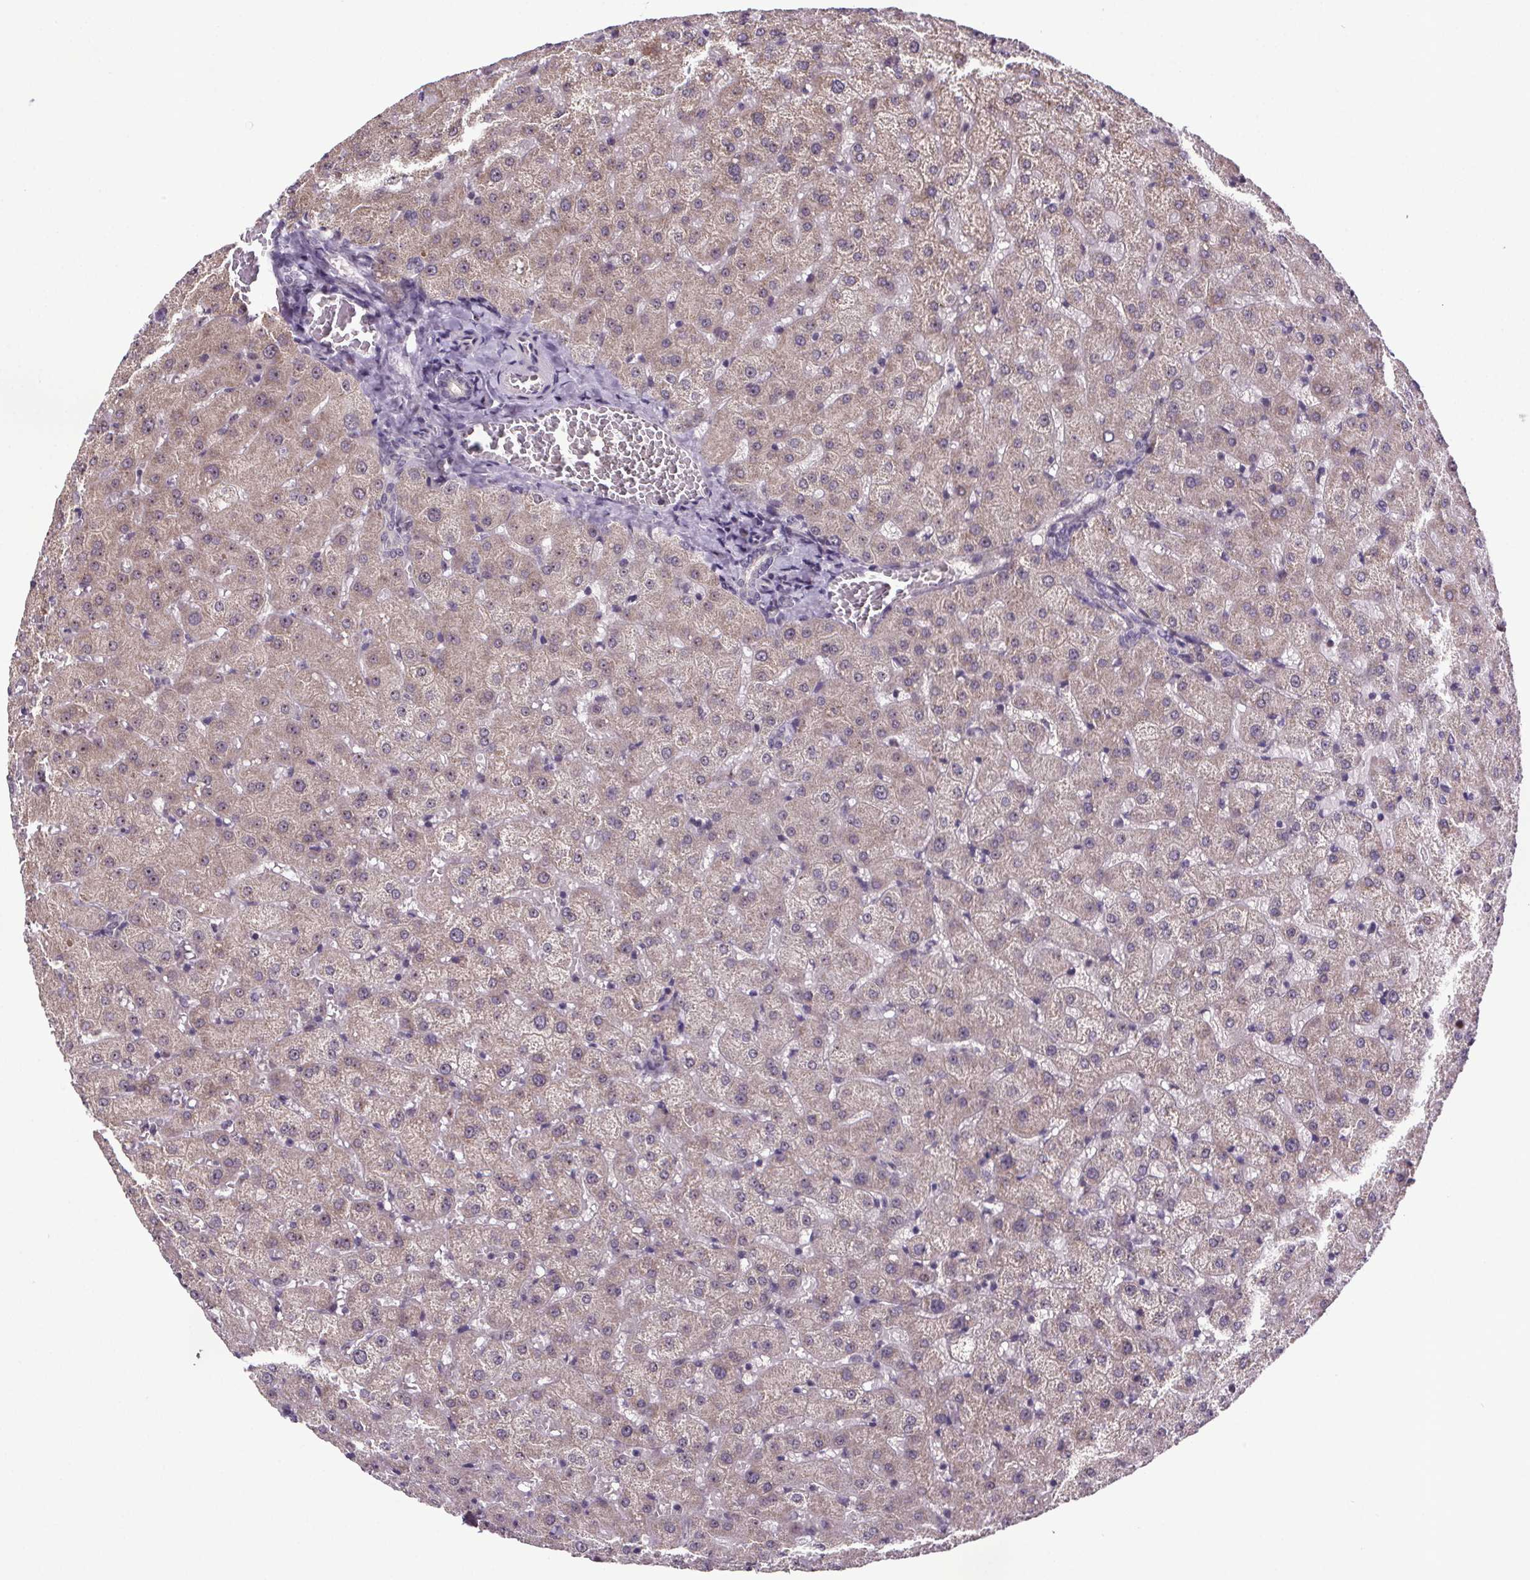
{"staining": {"intensity": "negative", "quantity": "none", "location": "none"}, "tissue": "liver", "cell_type": "Cholangiocytes", "image_type": "normal", "snomed": [{"axis": "morphology", "description": "Normal tissue, NOS"}, {"axis": "topography", "description": "Liver"}], "caption": "Human liver stained for a protein using immunohistochemistry reveals no expression in cholangiocytes.", "gene": "ATMIN", "patient": {"sex": "female", "age": 50}}